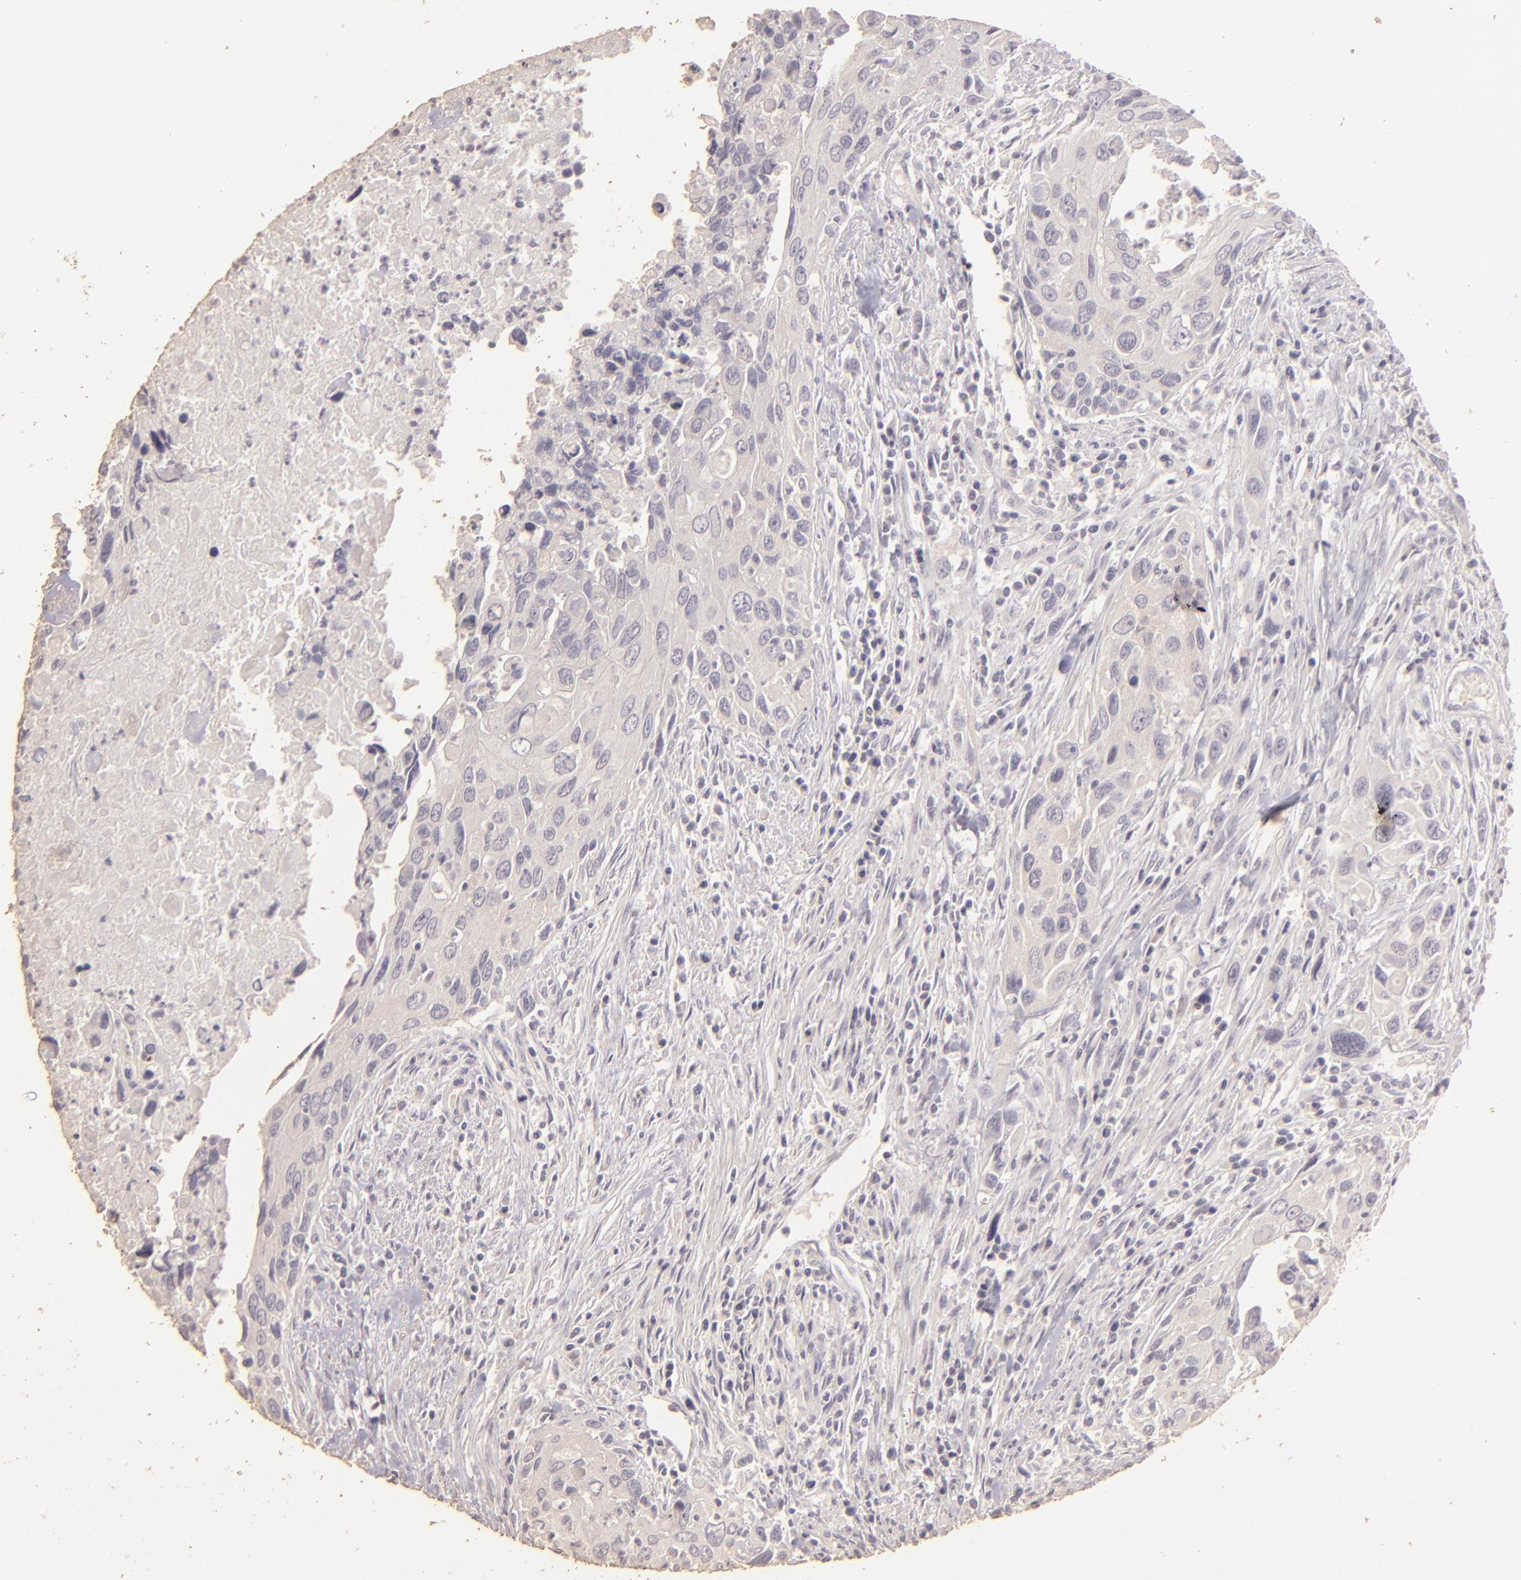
{"staining": {"intensity": "negative", "quantity": "none", "location": "none"}, "tissue": "urothelial cancer", "cell_type": "Tumor cells", "image_type": "cancer", "snomed": [{"axis": "morphology", "description": "Urothelial carcinoma, High grade"}, {"axis": "topography", "description": "Urinary bladder"}], "caption": "This is a histopathology image of immunohistochemistry (IHC) staining of urothelial carcinoma (high-grade), which shows no staining in tumor cells.", "gene": "BCL2L13", "patient": {"sex": "male", "age": 71}}